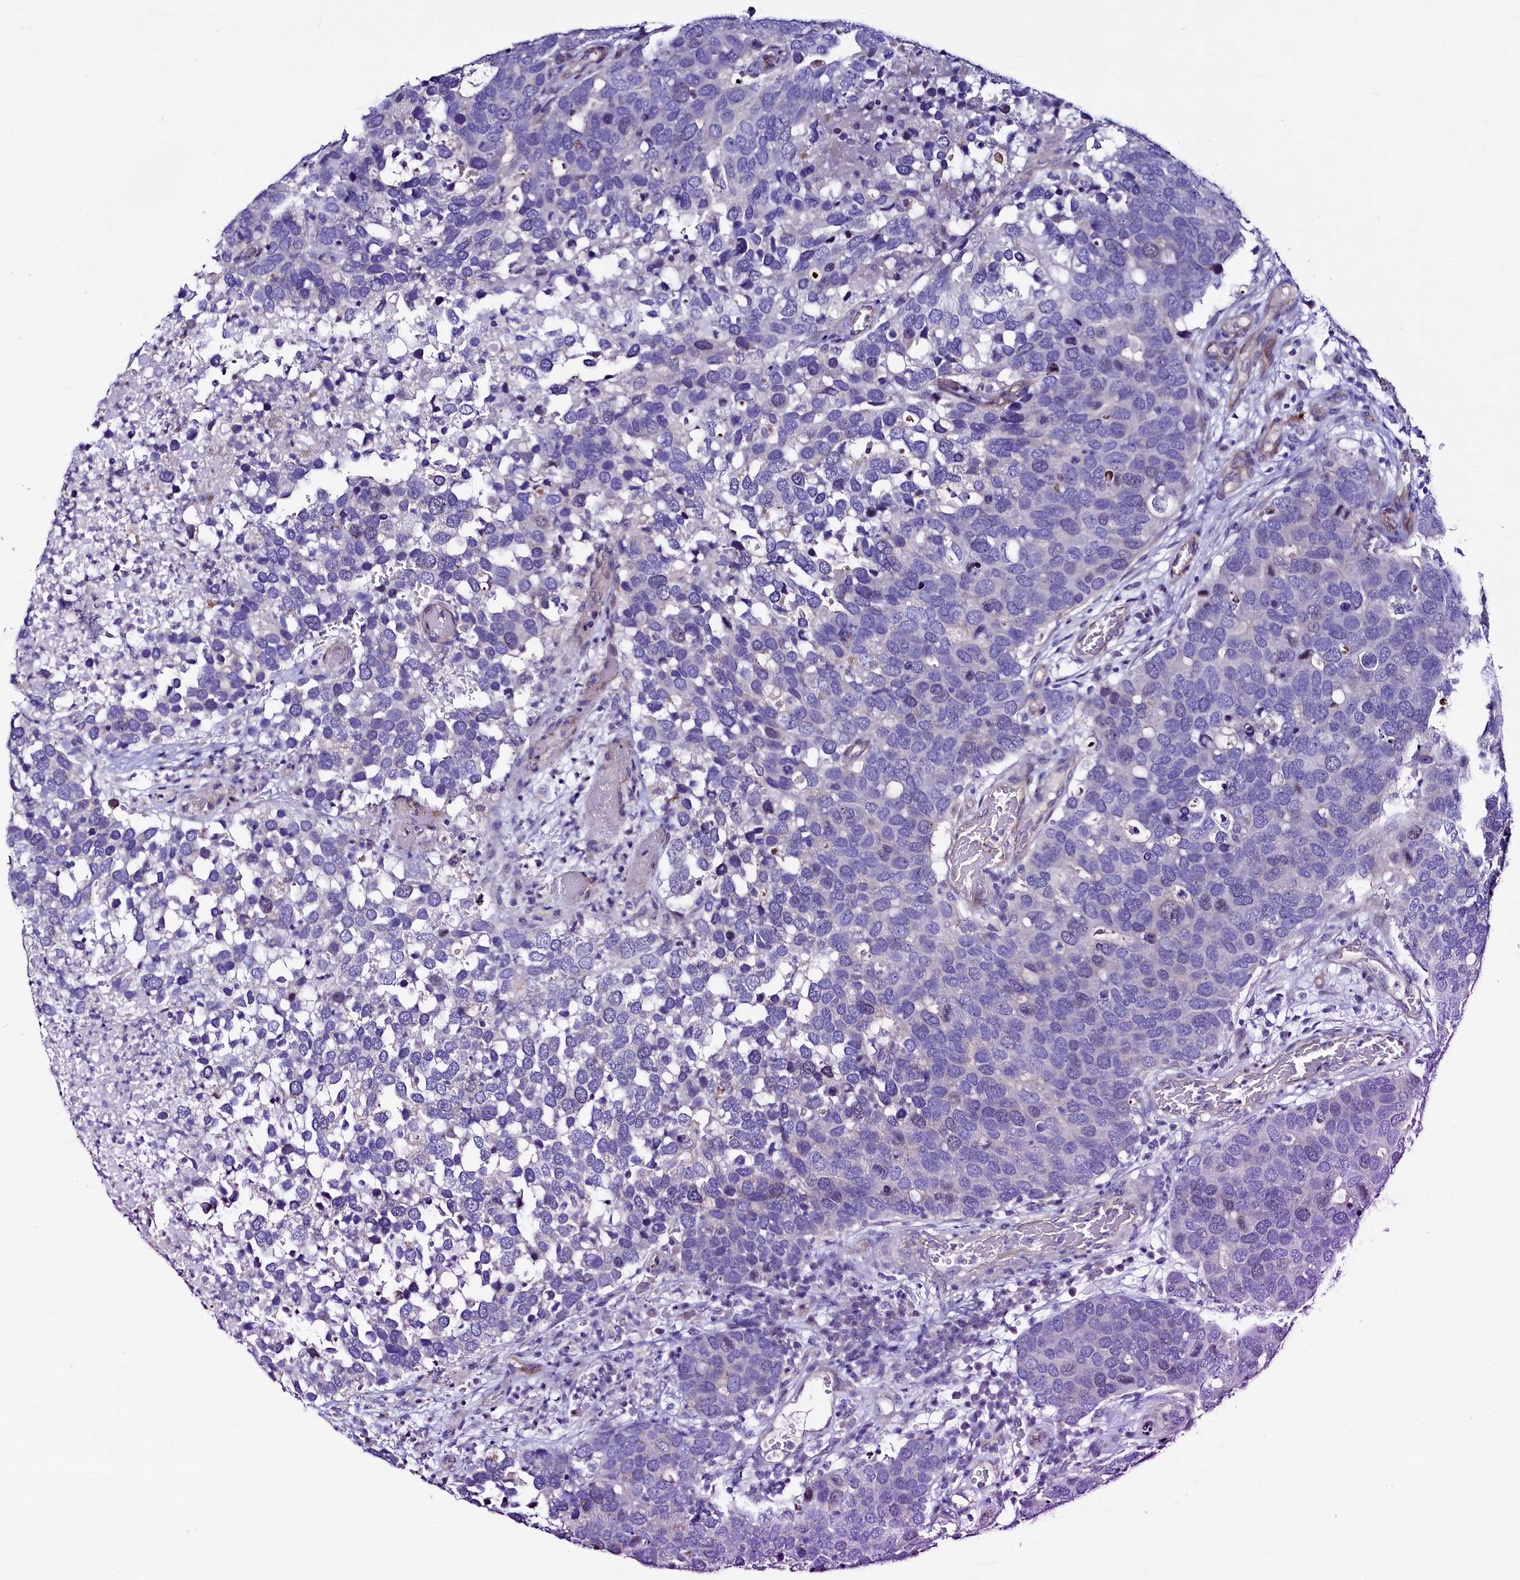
{"staining": {"intensity": "negative", "quantity": "none", "location": "none"}, "tissue": "breast cancer", "cell_type": "Tumor cells", "image_type": "cancer", "snomed": [{"axis": "morphology", "description": "Duct carcinoma"}, {"axis": "topography", "description": "Breast"}], "caption": "High magnification brightfield microscopy of breast cancer stained with DAB (brown) and counterstained with hematoxylin (blue): tumor cells show no significant expression. Brightfield microscopy of immunohistochemistry stained with DAB (brown) and hematoxylin (blue), captured at high magnification.", "gene": "SLF1", "patient": {"sex": "female", "age": 83}}